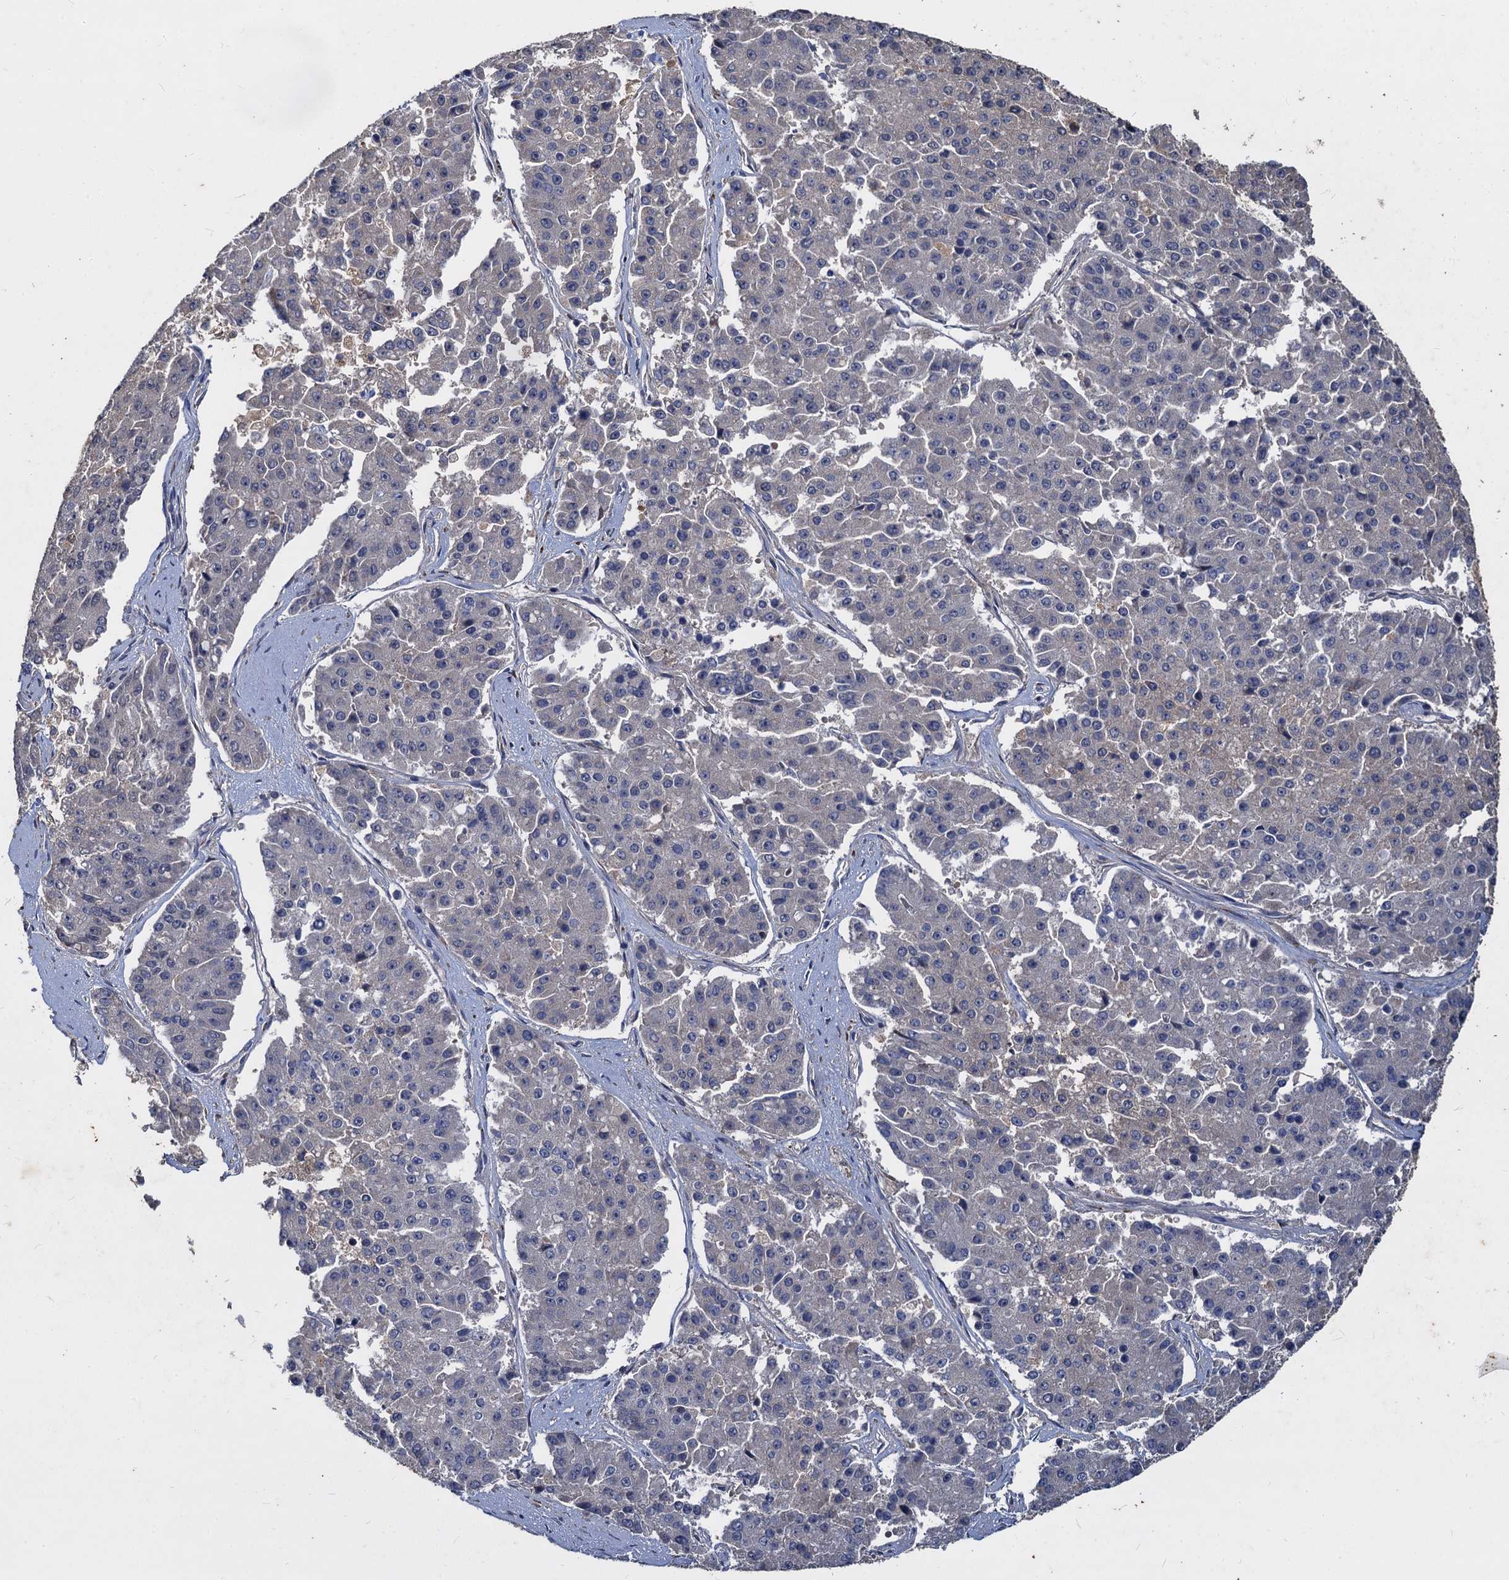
{"staining": {"intensity": "negative", "quantity": "none", "location": "none"}, "tissue": "pancreatic cancer", "cell_type": "Tumor cells", "image_type": "cancer", "snomed": [{"axis": "morphology", "description": "Adenocarcinoma, NOS"}, {"axis": "topography", "description": "Pancreas"}], "caption": "Protein analysis of pancreatic cancer exhibits no significant positivity in tumor cells.", "gene": "CCDC184", "patient": {"sex": "male", "age": 50}}